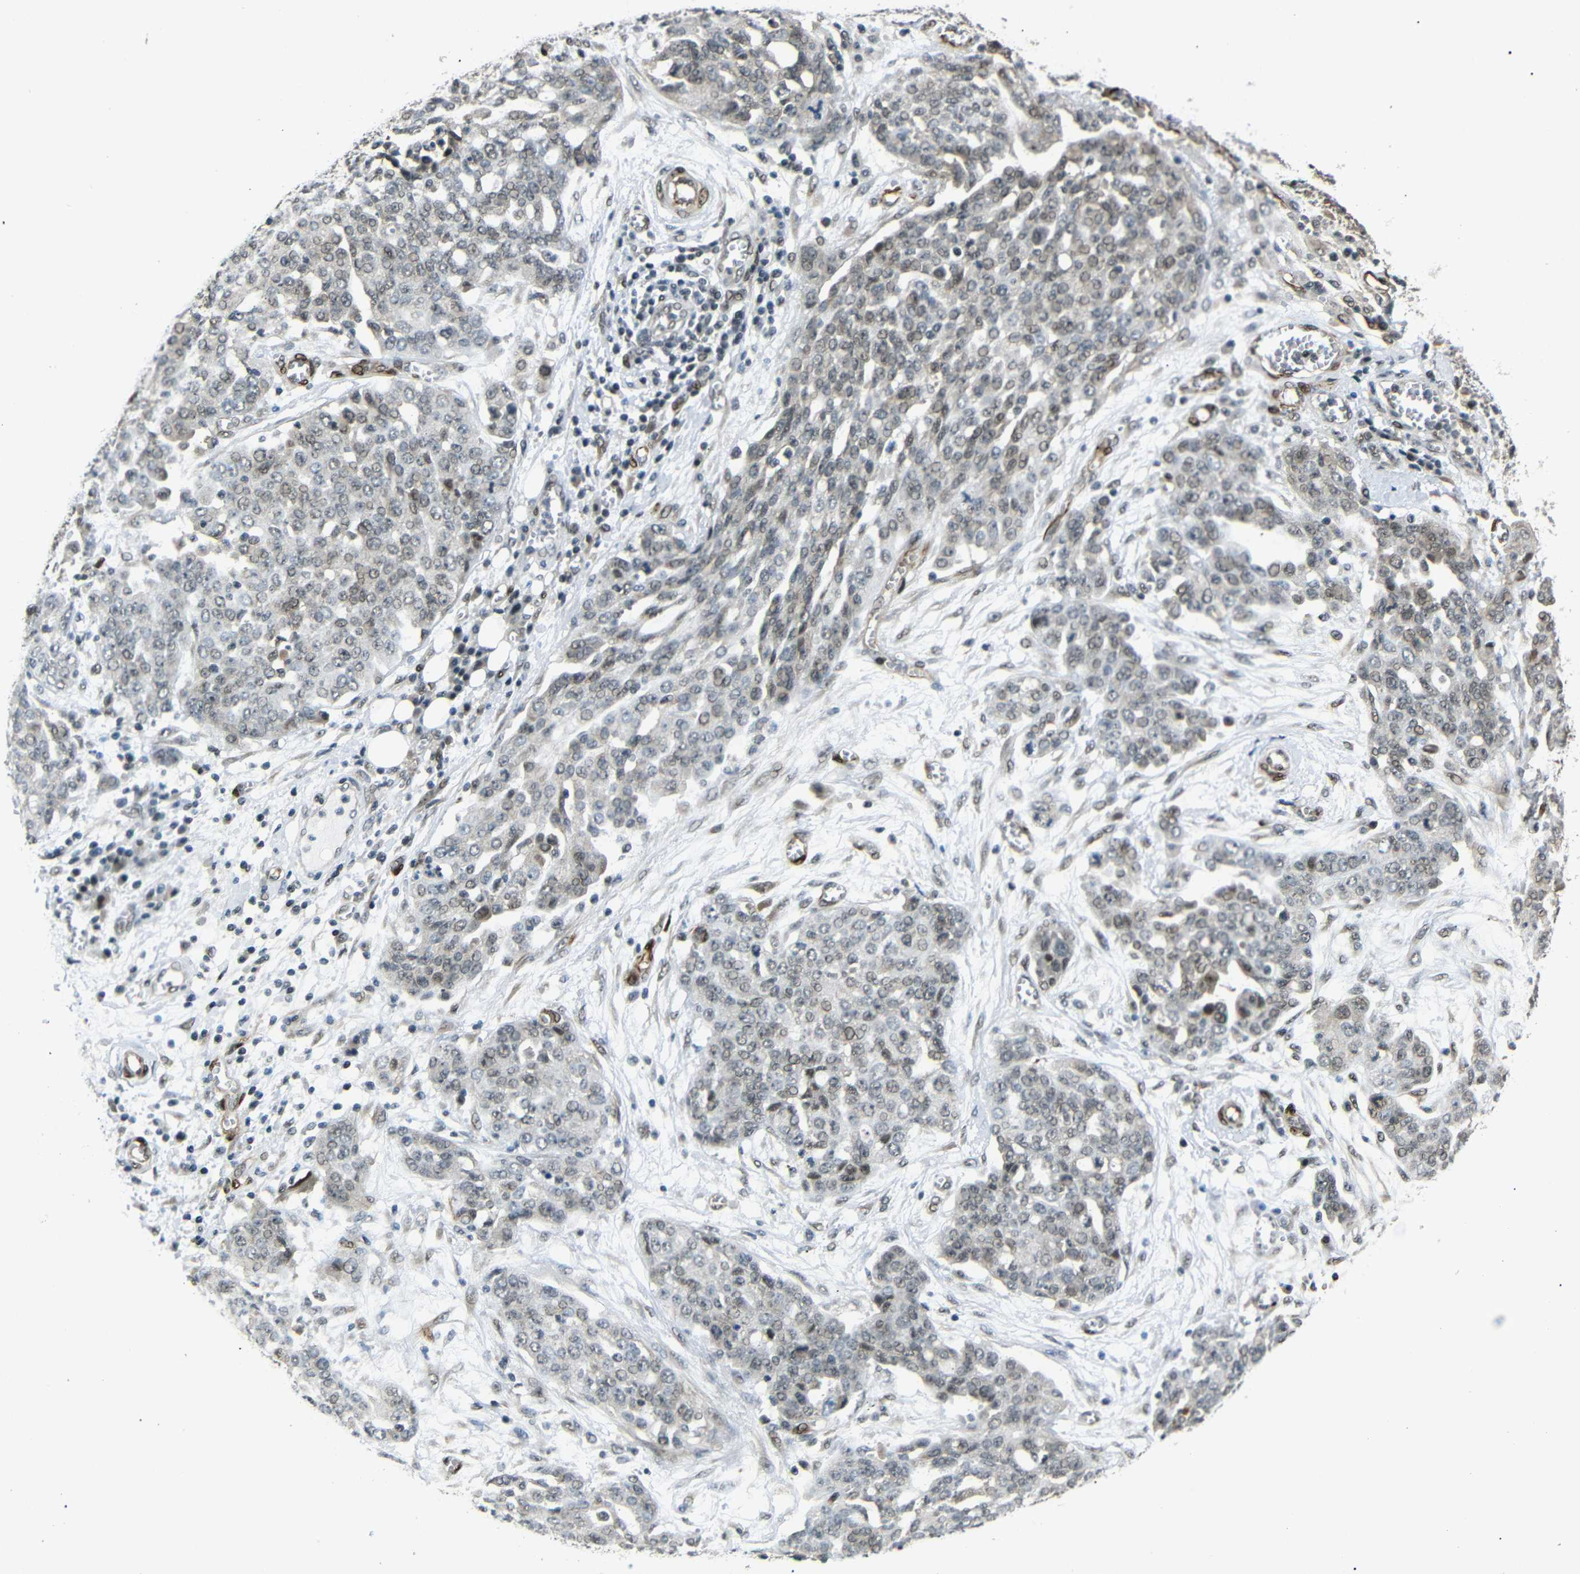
{"staining": {"intensity": "weak", "quantity": ">75%", "location": "cytoplasmic/membranous,nuclear"}, "tissue": "ovarian cancer", "cell_type": "Tumor cells", "image_type": "cancer", "snomed": [{"axis": "morphology", "description": "Cystadenocarcinoma, serous, NOS"}, {"axis": "topography", "description": "Soft tissue"}, {"axis": "topography", "description": "Ovary"}], "caption": "Immunohistochemistry (IHC) staining of ovarian cancer (serous cystadenocarcinoma), which demonstrates low levels of weak cytoplasmic/membranous and nuclear positivity in approximately >75% of tumor cells indicating weak cytoplasmic/membranous and nuclear protein positivity. The staining was performed using DAB (3,3'-diaminobenzidine) (brown) for protein detection and nuclei were counterstained in hematoxylin (blue).", "gene": "TBX2", "patient": {"sex": "female", "age": 57}}